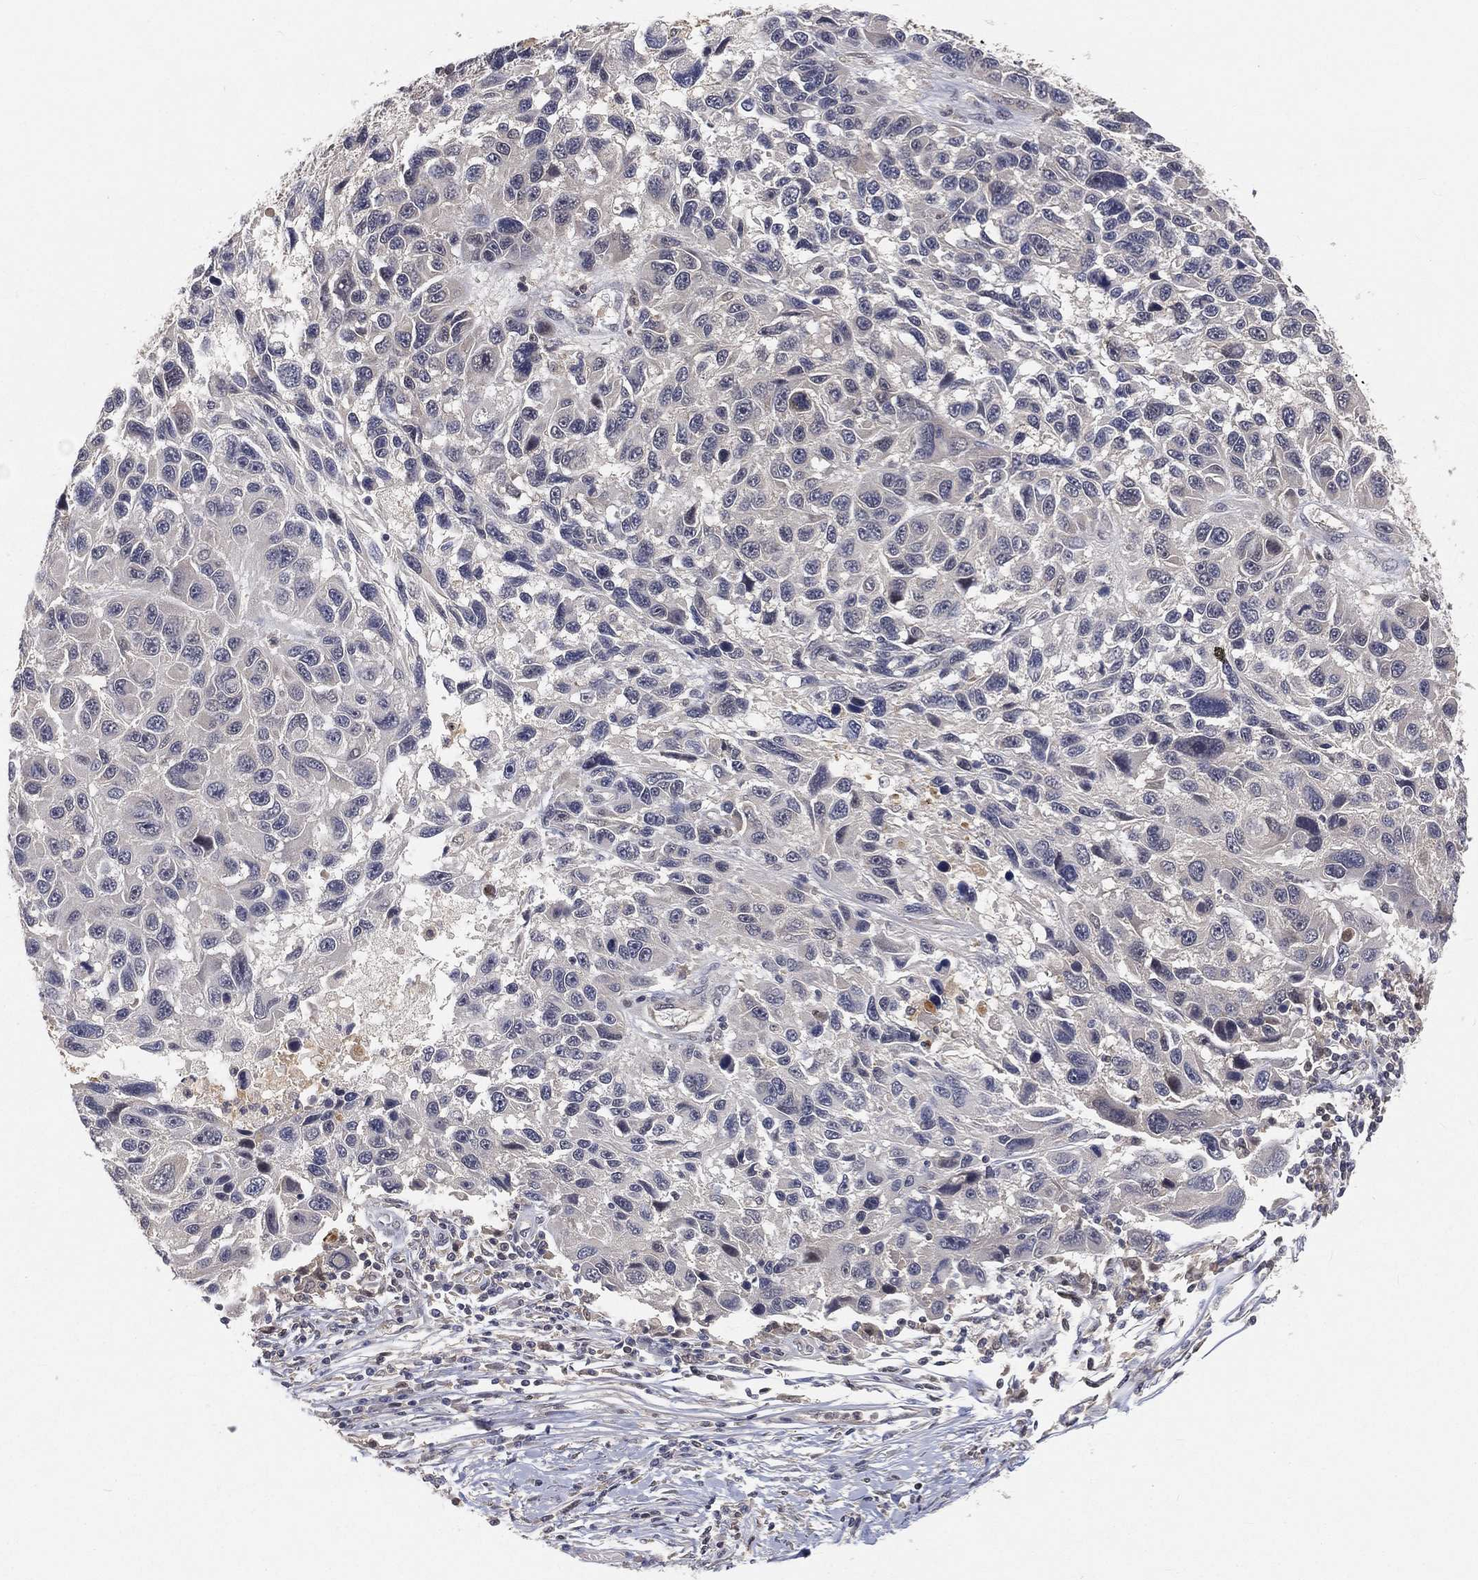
{"staining": {"intensity": "negative", "quantity": "none", "location": "none"}, "tissue": "melanoma", "cell_type": "Tumor cells", "image_type": "cancer", "snomed": [{"axis": "morphology", "description": "Malignant melanoma, NOS"}, {"axis": "topography", "description": "Skin"}], "caption": "Immunohistochemistry (IHC) photomicrograph of human malignant melanoma stained for a protein (brown), which shows no positivity in tumor cells.", "gene": "MAPK1", "patient": {"sex": "male", "age": 53}}